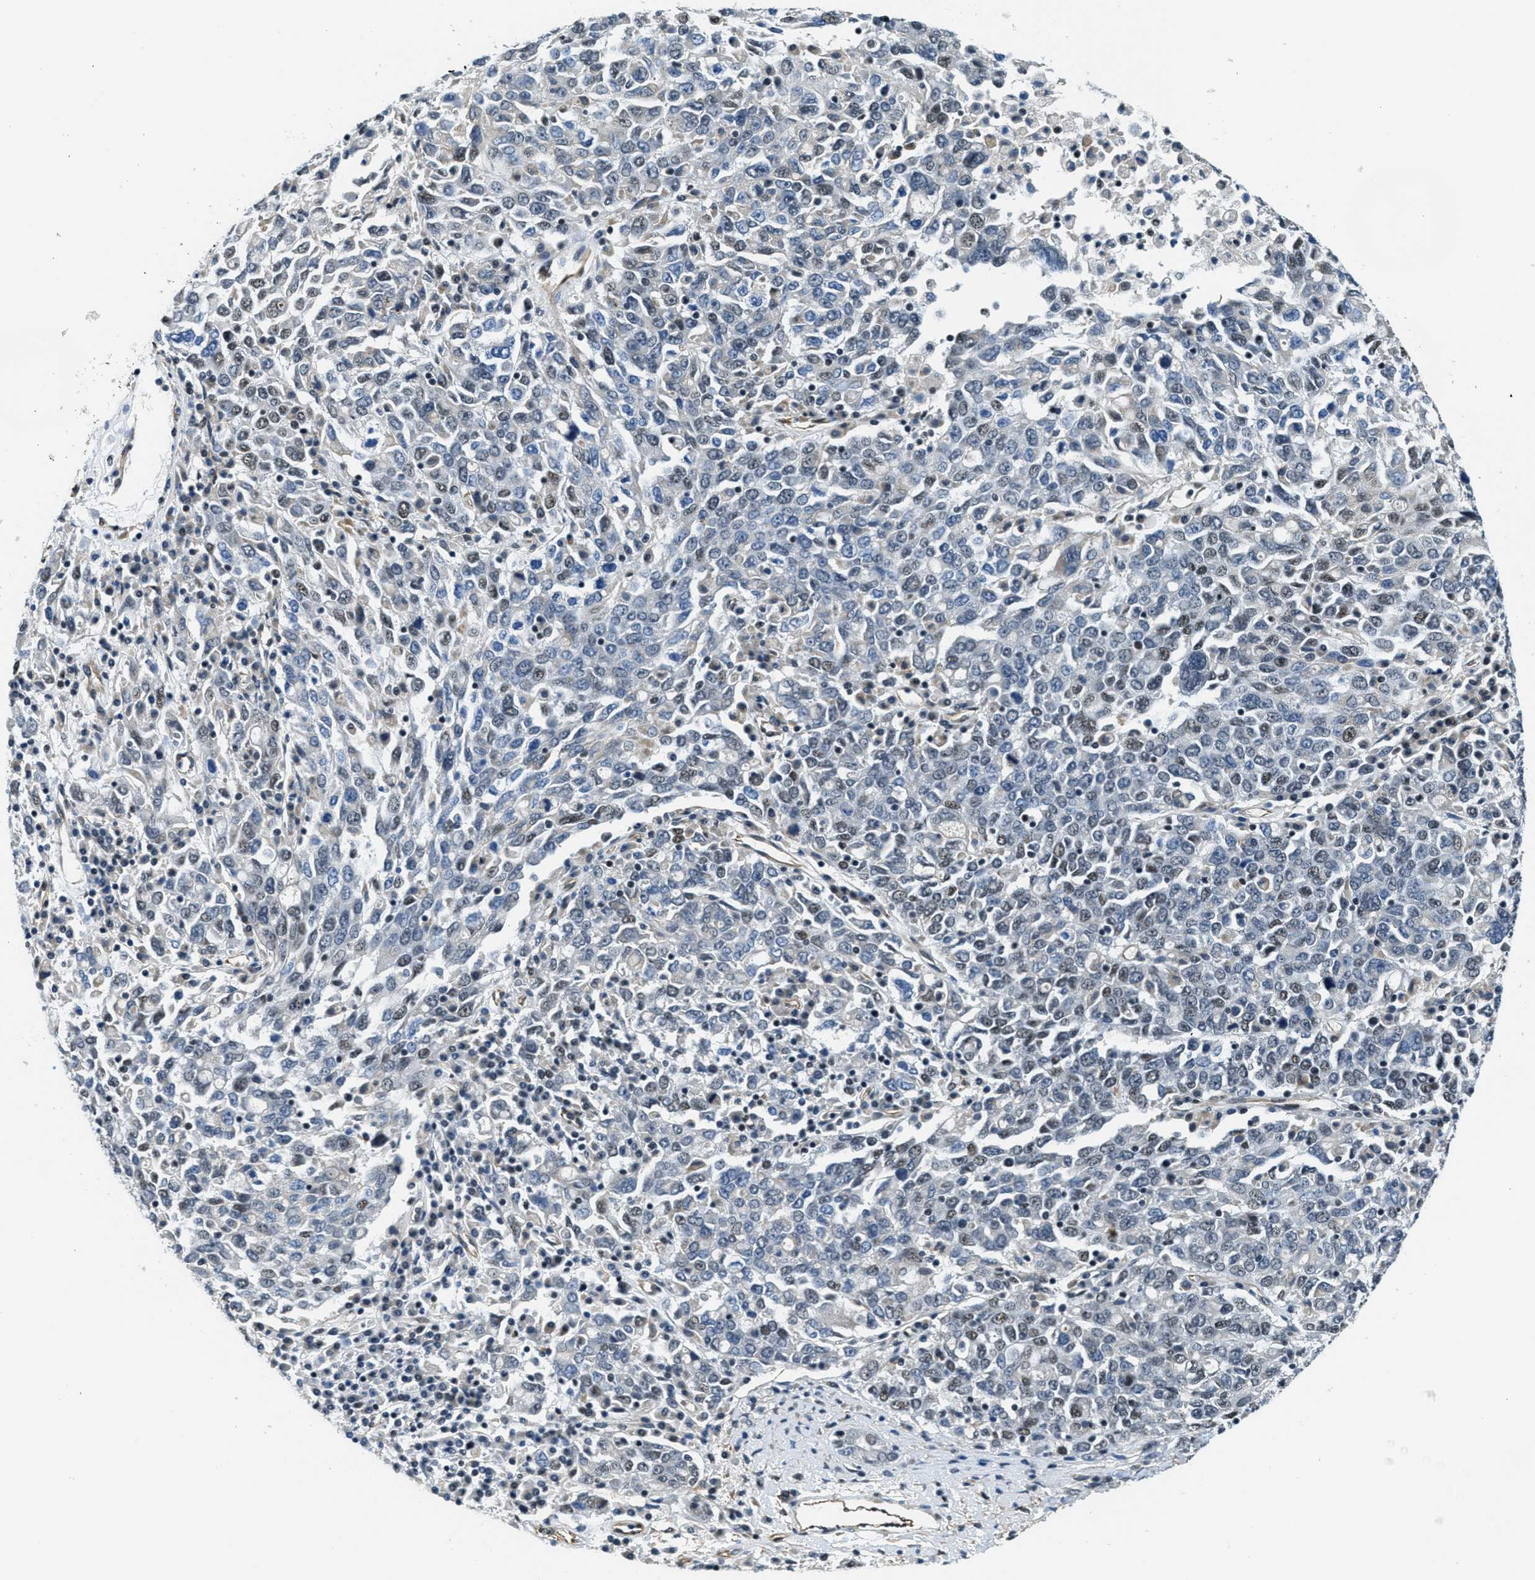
{"staining": {"intensity": "moderate", "quantity": "25%-75%", "location": "nuclear"}, "tissue": "ovarian cancer", "cell_type": "Tumor cells", "image_type": "cancer", "snomed": [{"axis": "morphology", "description": "Carcinoma, endometroid"}, {"axis": "topography", "description": "Ovary"}], "caption": "Tumor cells reveal medium levels of moderate nuclear positivity in about 25%-75% of cells in human ovarian cancer (endometroid carcinoma).", "gene": "CFAP36", "patient": {"sex": "female", "age": 62}}